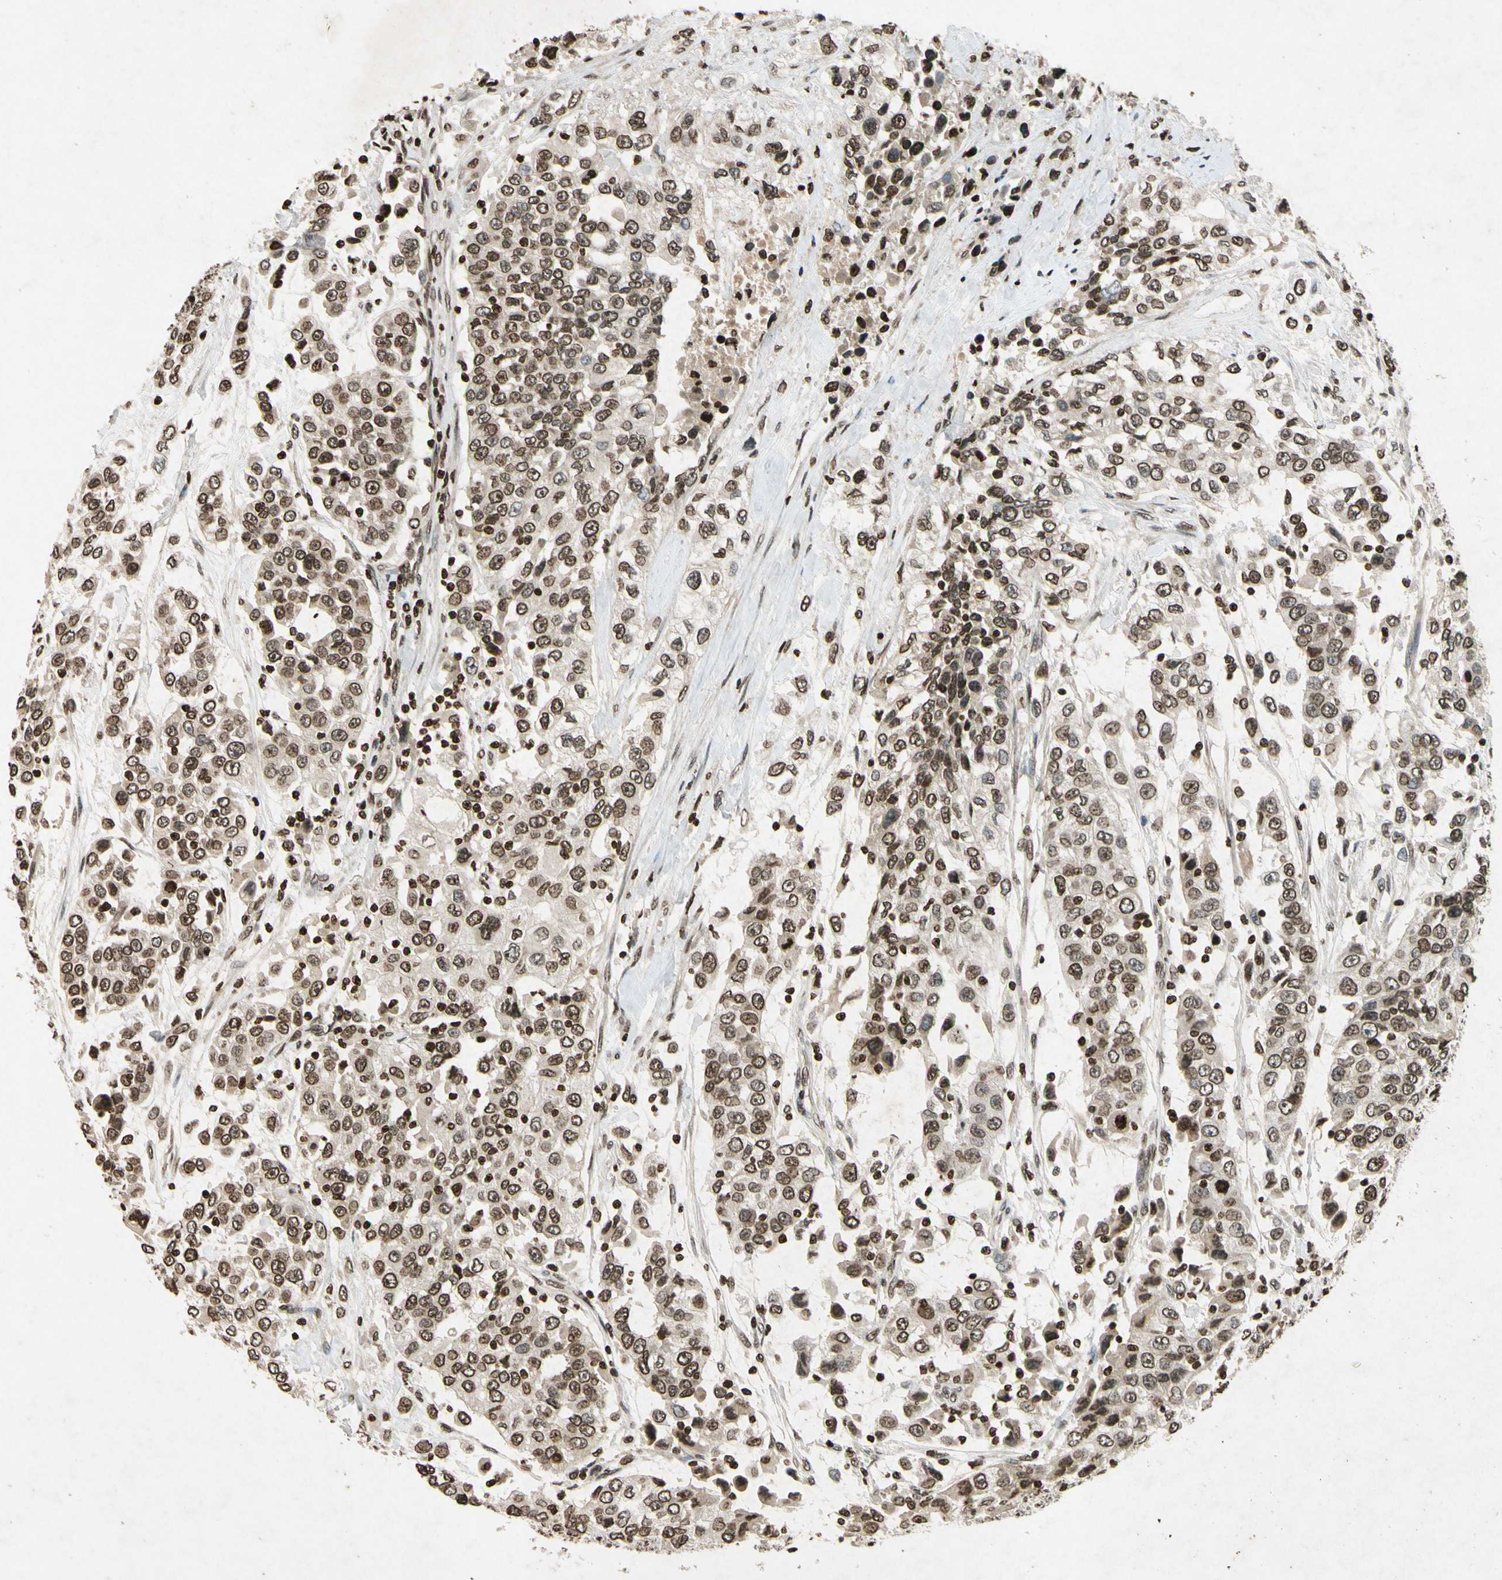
{"staining": {"intensity": "strong", "quantity": ">75%", "location": "nuclear"}, "tissue": "urothelial cancer", "cell_type": "Tumor cells", "image_type": "cancer", "snomed": [{"axis": "morphology", "description": "Urothelial carcinoma, High grade"}, {"axis": "topography", "description": "Urinary bladder"}], "caption": "Urothelial cancer stained for a protein reveals strong nuclear positivity in tumor cells.", "gene": "HOXB3", "patient": {"sex": "female", "age": 80}}